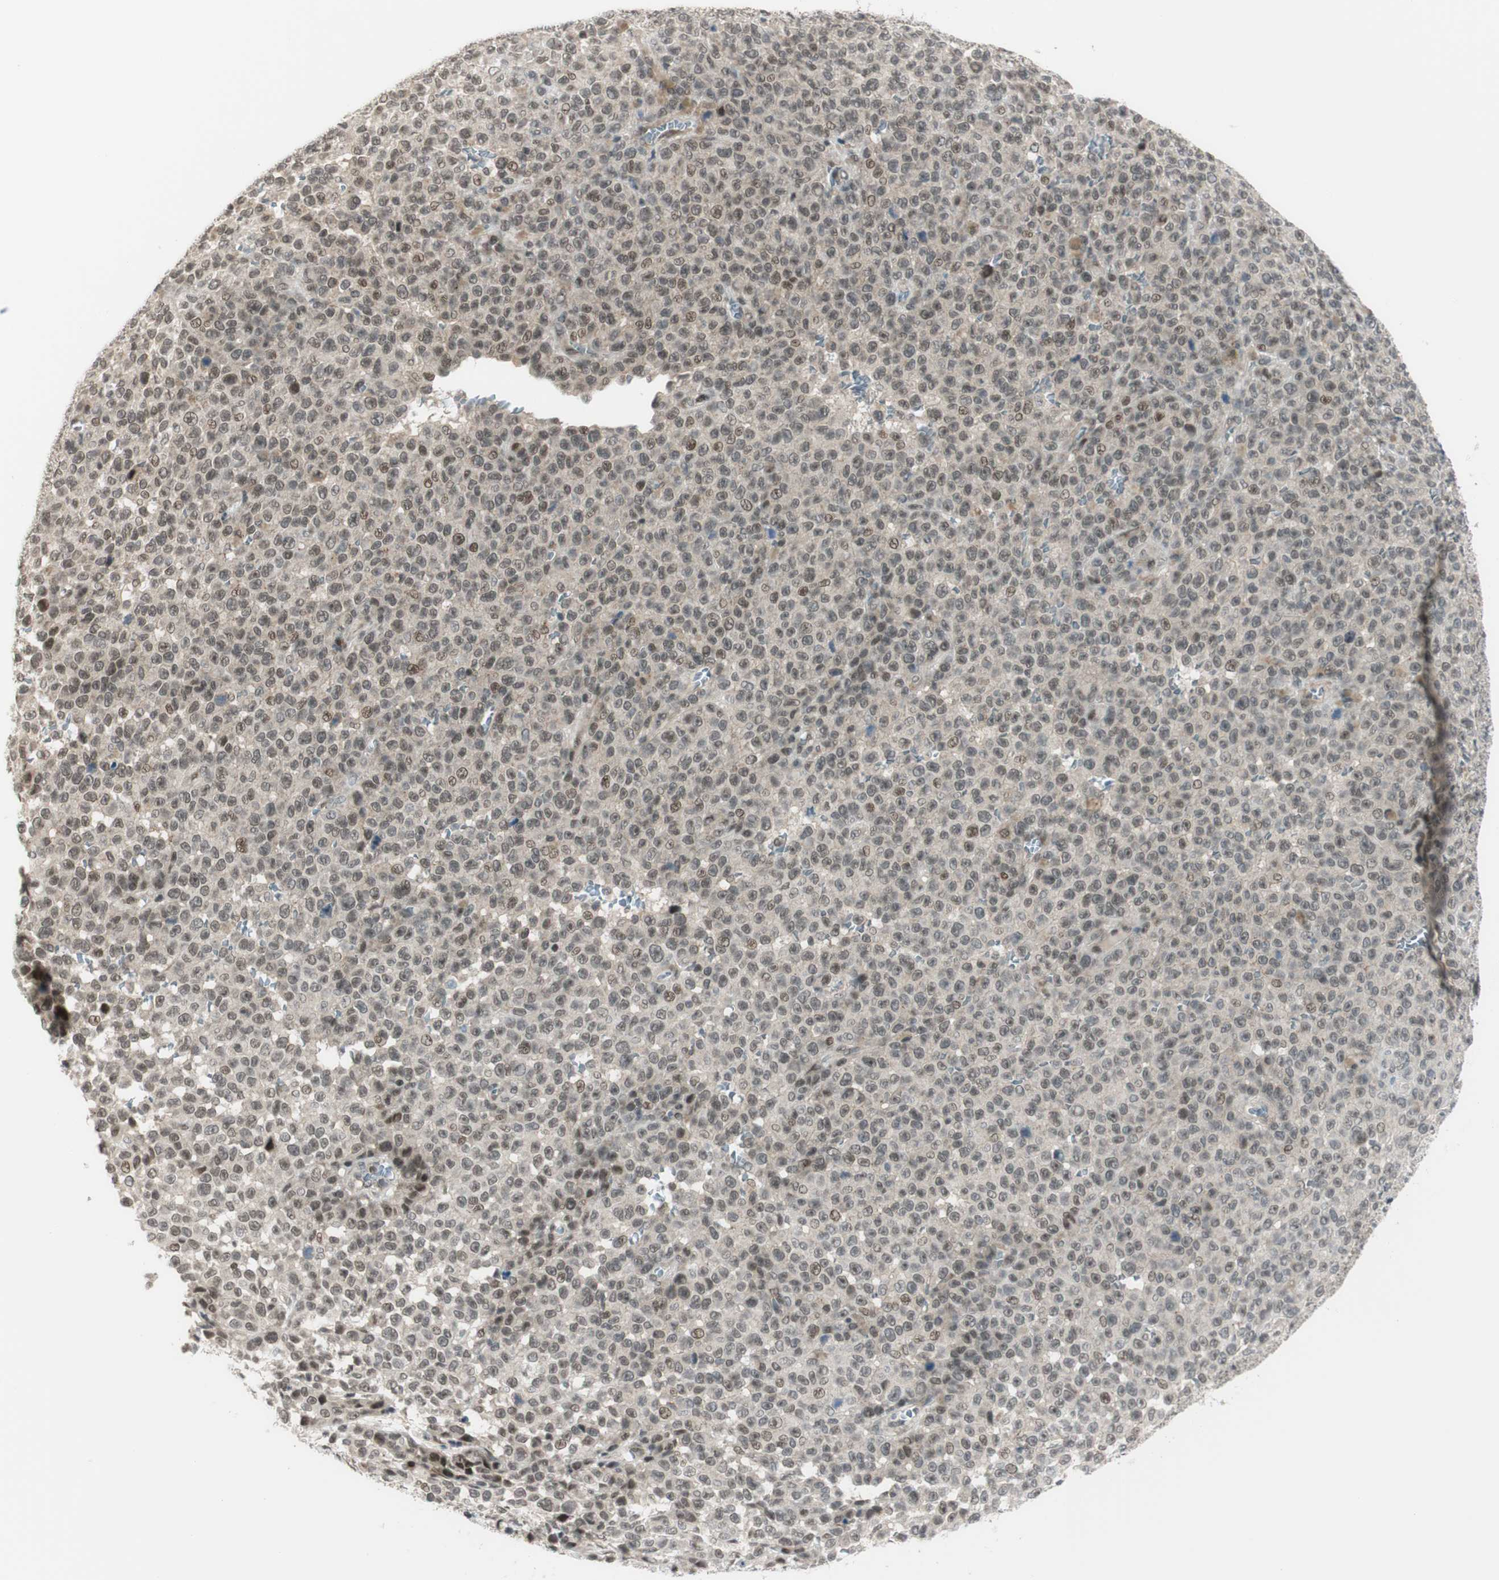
{"staining": {"intensity": "weak", "quantity": ">75%", "location": "cytoplasmic/membranous,nuclear"}, "tissue": "melanoma", "cell_type": "Tumor cells", "image_type": "cancer", "snomed": [{"axis": "morphology", "description": "Malignant melanoma, NOS"}, {"axis": "topography", "description": "Skin"}], "caption": "IHC of human melanoma demonstrates low levels of weak cytoplasmic/membranous and nuclear staining in about >75% of tumor cells.", "gene": "BRMS1", "patient": {"sex": "female", "age": 82}}